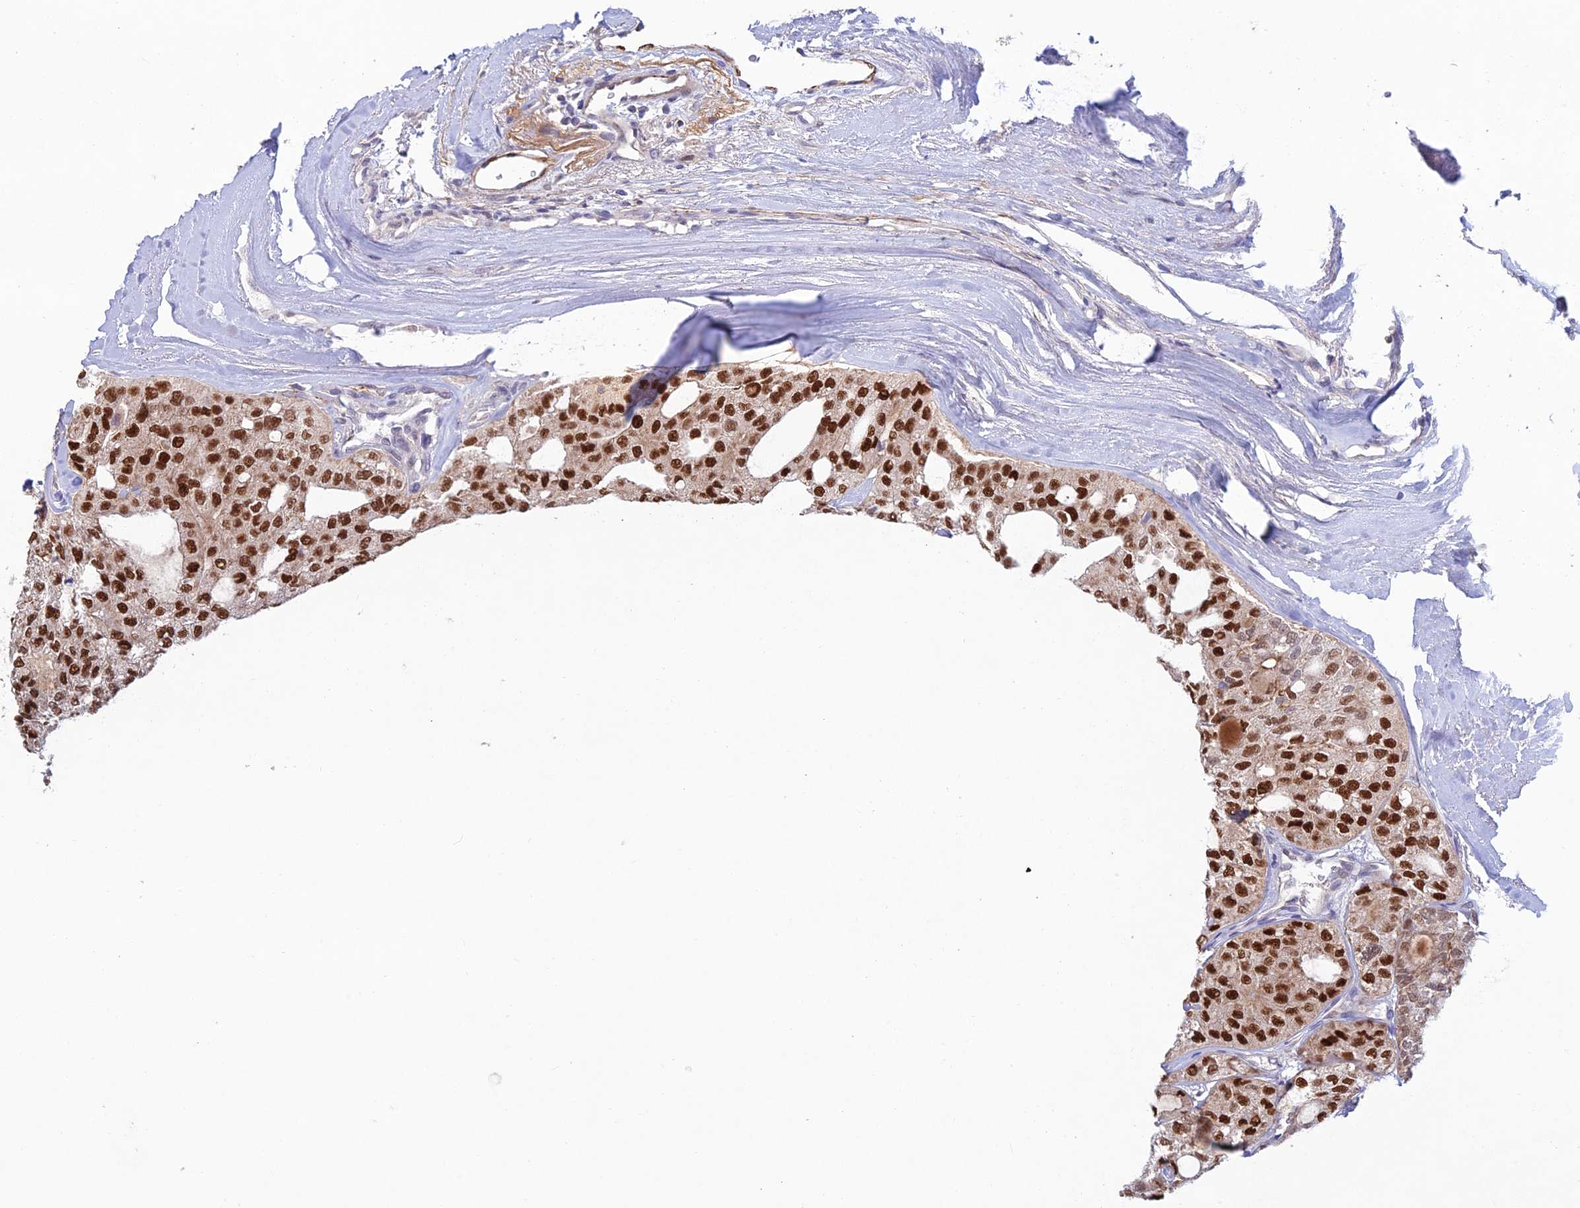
{"staining": {"intensity": "strong", "quantity": ">75%", "location": "nuclear"}, "tissue": "thyroid cancer", "cell_type": "Tumor cells", "image_type": "cancer", "snomed": [{"axis": "morphology", "description": "Follicular adenoma carcinoma, NOS"}, {"axis": "topography", "description": "Thyroid gland"}], "caption": "An immunohistochemistry image of tumor tissue is shown. Protein staining in brown labels strong nuclear positivity in thyroid cancer within tumor cells. The staining was performed using DAB, with brown indicating positive protein expression. Nuclei are stained blue with hematoxylin.", "gene": "FASTKD5", "patient": {"sex": "male", "age": 75}}